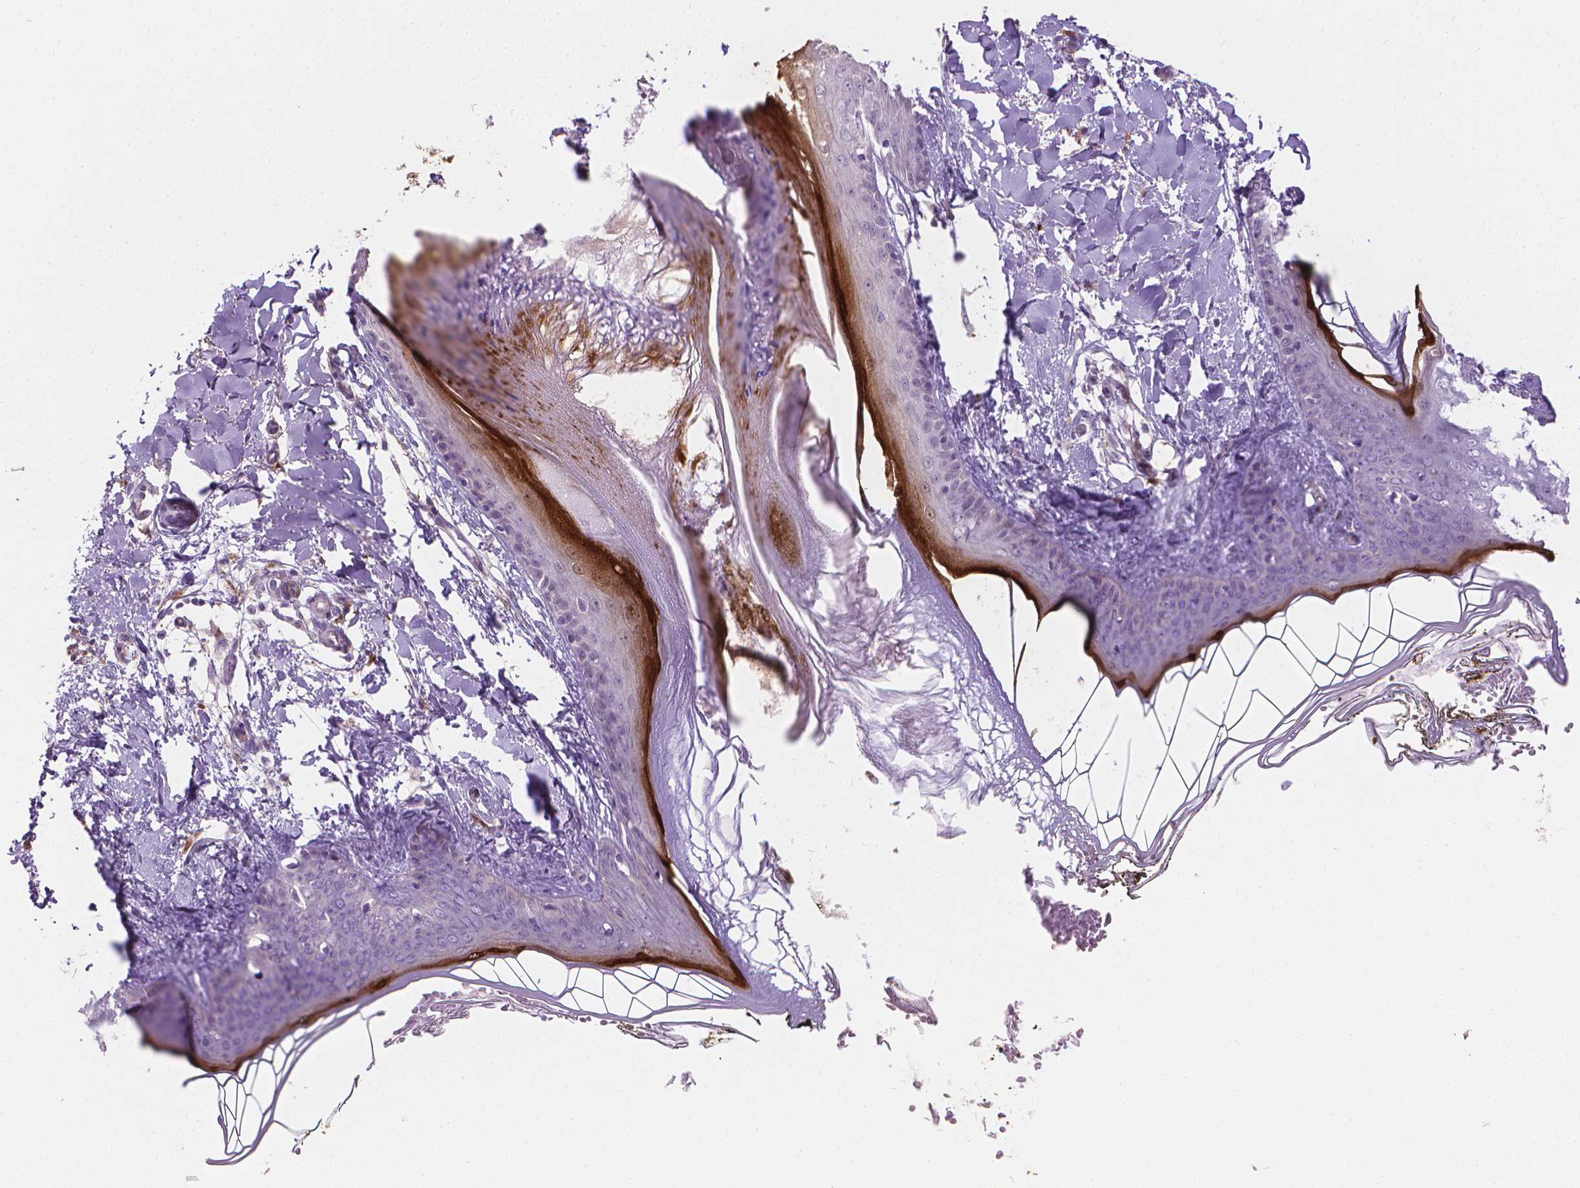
{"staining": {"intensity": "negative", "quantity": "none", "location": "none"}, "tissue": "skin", "cell_type": "Fibroblasts", "image_type": "normal", "snomed": [{"axis": "morphology", "description": "Normal tissue, NOS"}, {"axis": "topography", "description": "Skin"}], "caption": "The immunohistochemistry histopathology image has no significant positivity in fibroblasts of skin.", "gene": "GSDMA", "patient": {"sex": "female", "age": 34}}